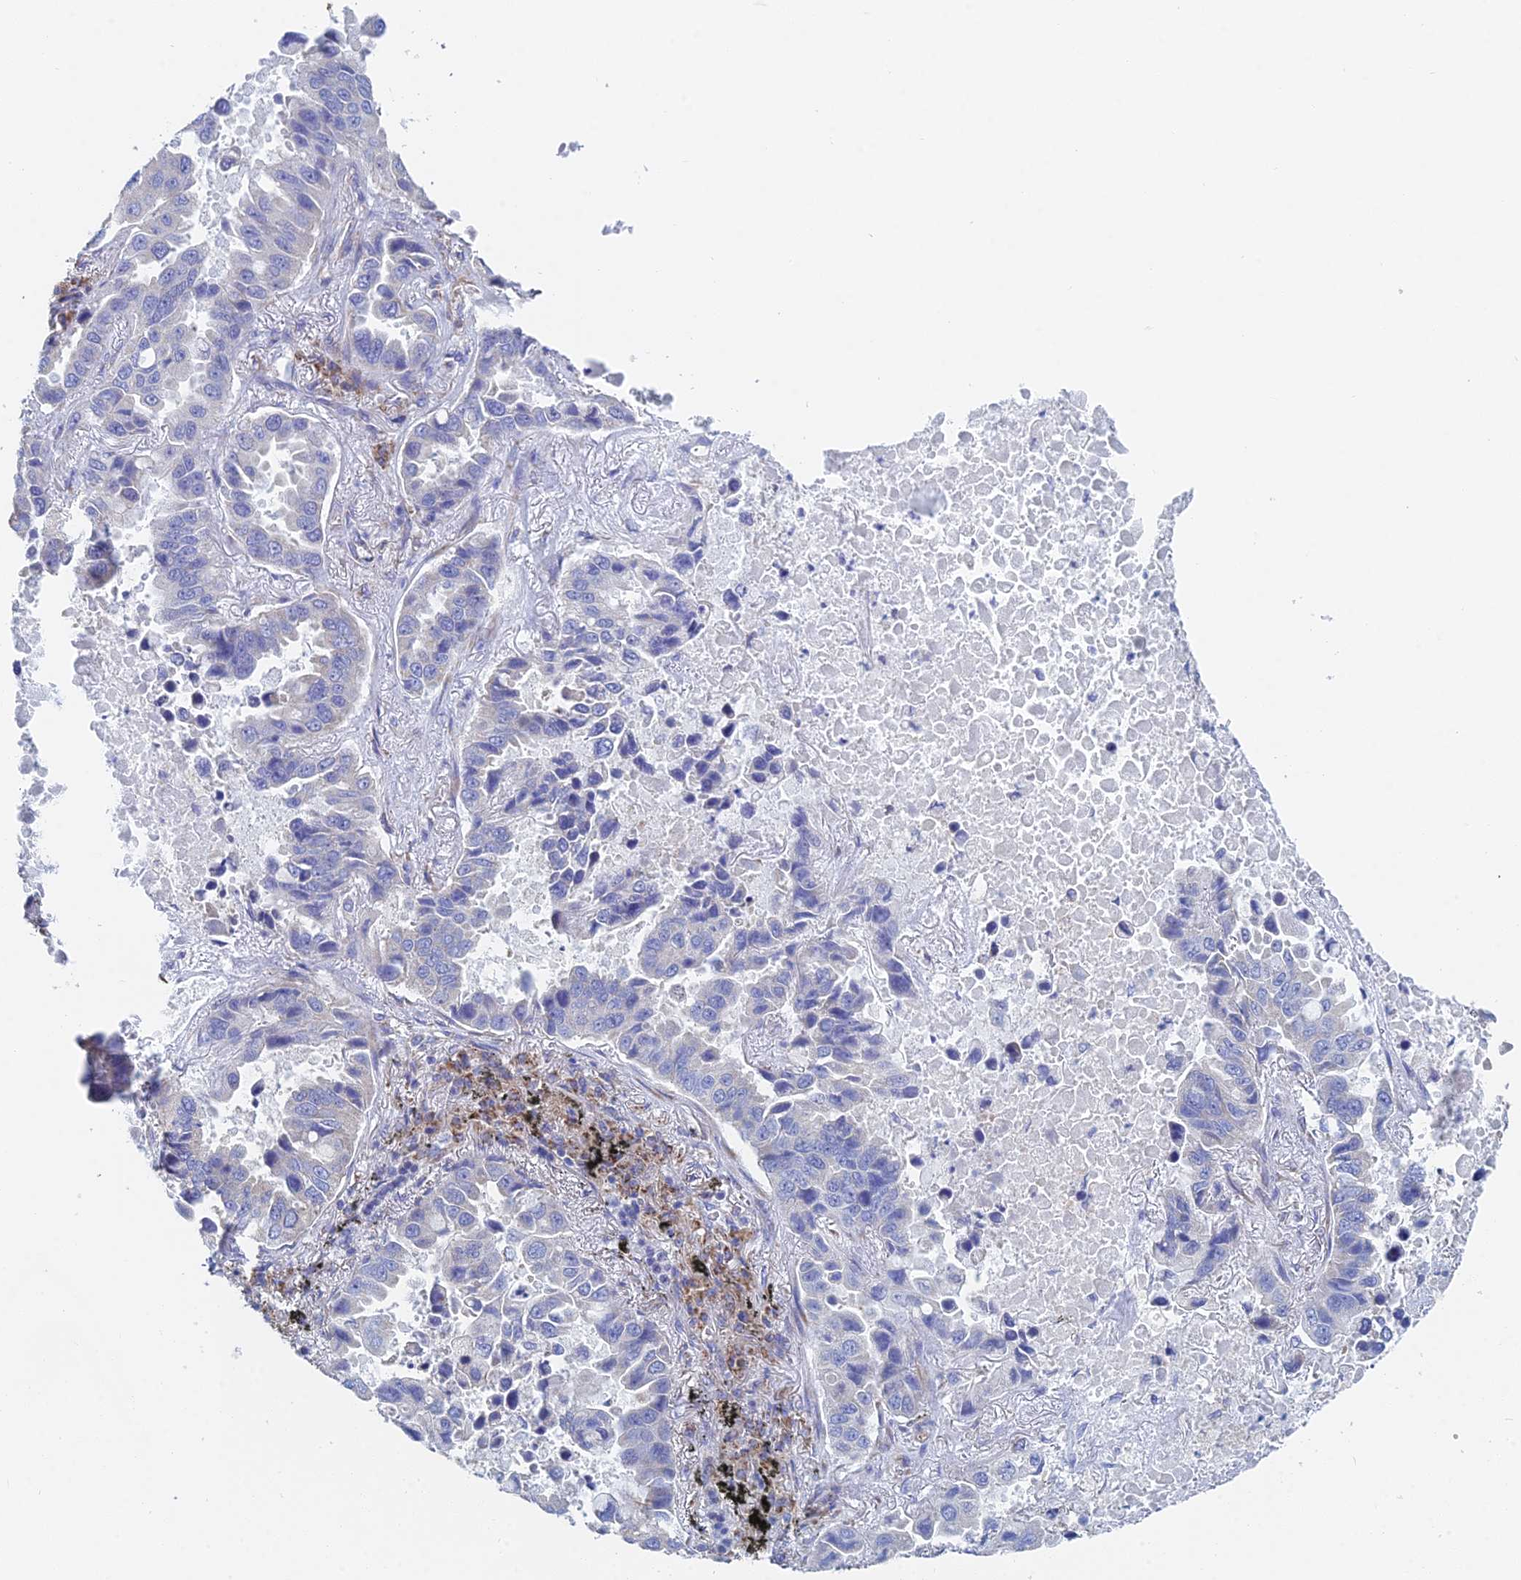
{"staining": {"intensity": "negative", "quantity": "none", "location": "none"}, "tissue": "lung cancer", "cell_type": "Tumor cells", "image_type": "cancer", "snomed": [{"axis": "morphology", "description": "Adenocarcinoma, NOS"}, {"axis": "topography", "description": "Lung"}], "caption": "Micrograph shows no protein staining in tumor cells of lung adenocarcinoma tissue. (DAB immunohistochemistry with hematoxylin counter stain).", "gene": "CRACR2B", "patient": {"sex": "male", "age": 64}}